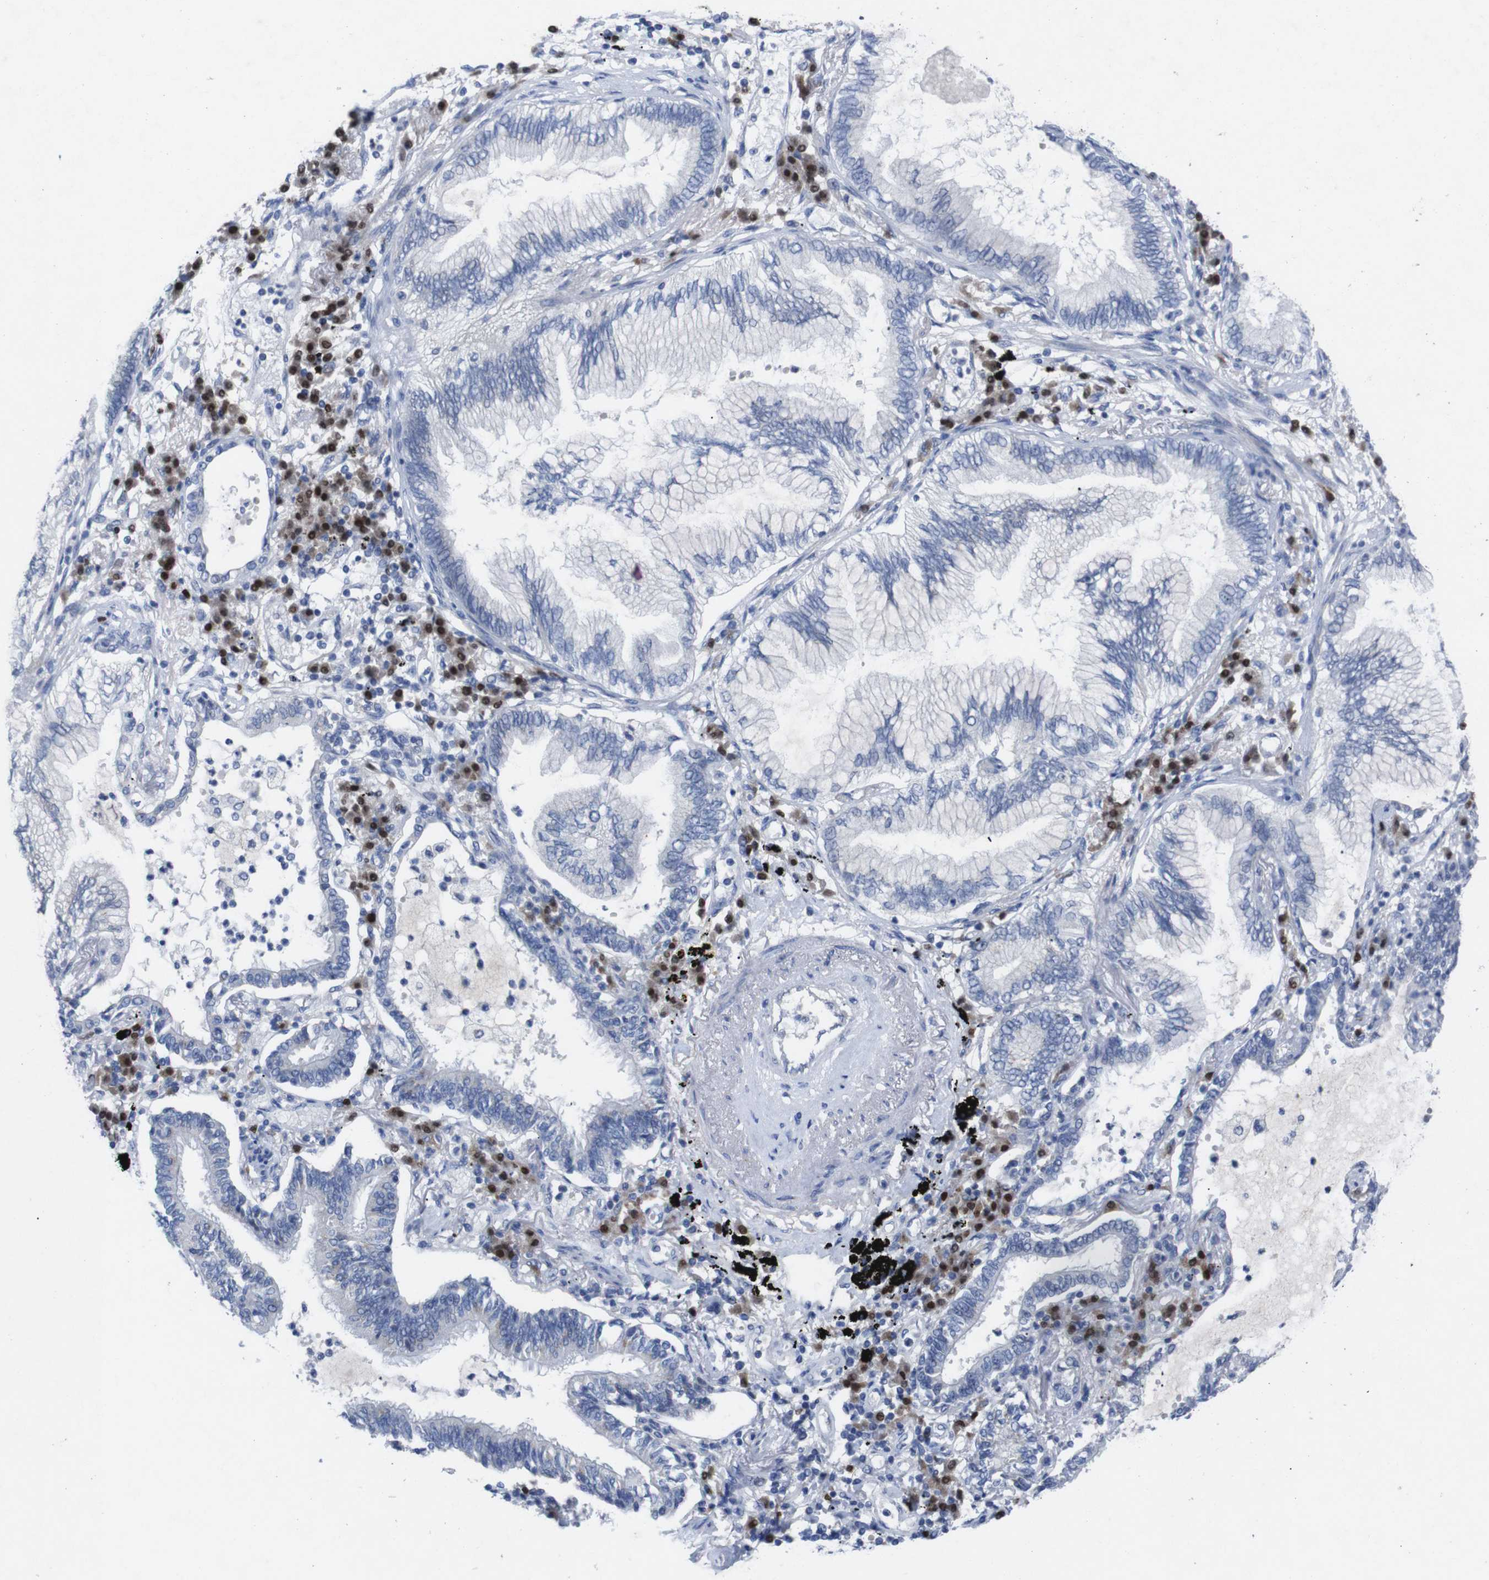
{"staining": {"intensity": "negative", "quantity": "none", "location": "none"}, "tissue": "lung cancer", "cell_type": "Tumor cells", "image_type": "cancer", "snomed": [{"axis": "morphology", "description": "Normal tissue, NOS"}, {"axis": "morphology", "description": "Adenocarcinoma, NOS"}, {"axis": "topography", "description": "Bronchus"}, {"axis": "topography", "description": "Lung"}], "caption": "Micrograph shows no protein positivity in tumor cells of lung cancer (adenocarcinoma) tissue.", "gene": "IRF4", "patient": {"sex": "female", "age": 70}}